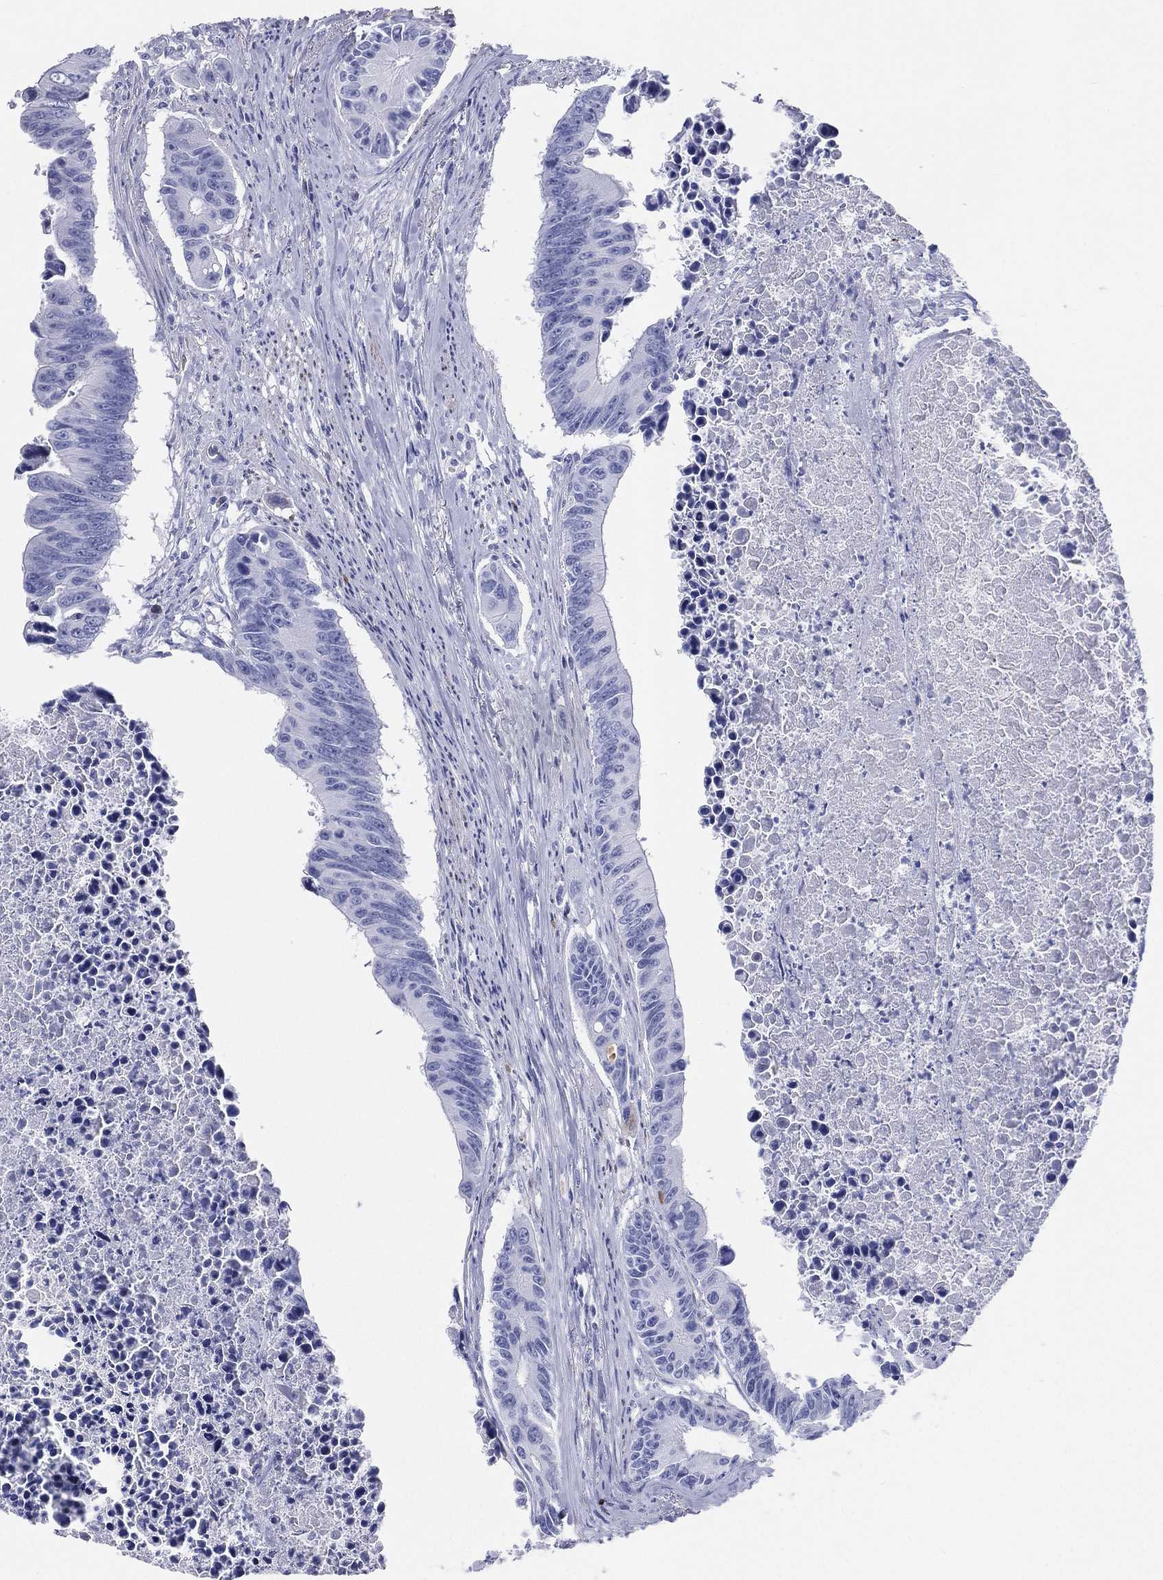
{"staining": {"intensity": "negative", "quantity": "none", "location": "none"}, "tissue": "colorectal cancer", "cell_type": "Tumor cells", "image_type": "cancer", "snomed": [{"axis": "morphology", "description": "Adenocarcinoma, NOS"}, {"axis": "topography", "description": "Colon"}], "caption": "Immunohistochemistry (IHC) of colorectal adenocarcinoma displays no staining in tumor cells.", "gene": "CD79A", "patient": {"sex": "female", "age": 87}}